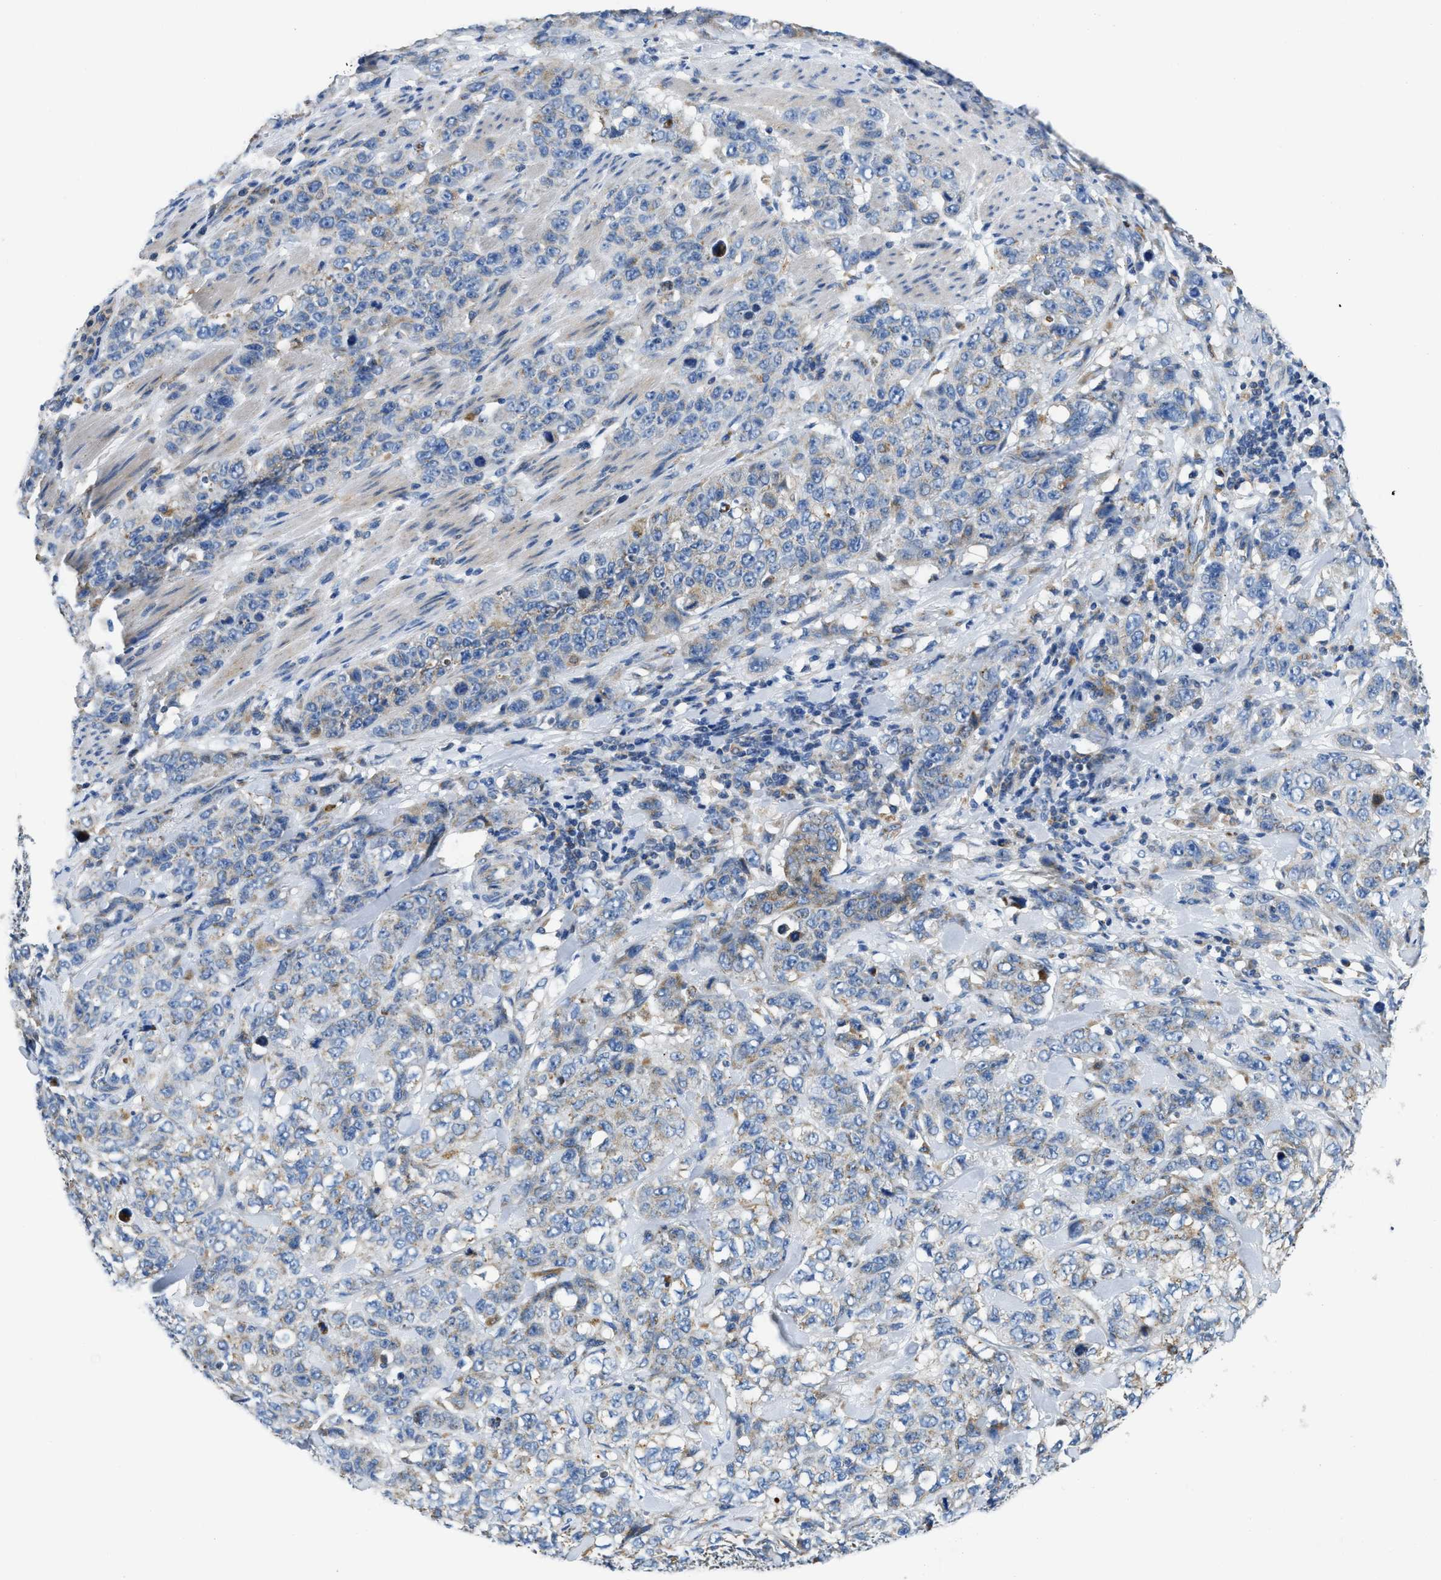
{"staining": {"intensity": "weak", "quantity": "<25%", "location": "cytoplasmic/membranous"}, "tissue": "stomach cancer", "cell_type": "Tumor cells", "image_type": "cancer", "snomed": [{"axis": "morphology", "description": "Adenocarcinoma, NOS"}, {"axis": "topography", "description": "Stomach"}], "caption": "DAB immunohistochemical staining of adenocarcinoma (stomach) displays no significant expression in tumor cells. Brightfield microscopy of IHC stained with DAB (3,3'-diaminobenzidine) (brown) and hematoxylin (blue), captured at high magnification.", "gene": "SLC25A13", "patient": {"sex": "male", "age": 48}}